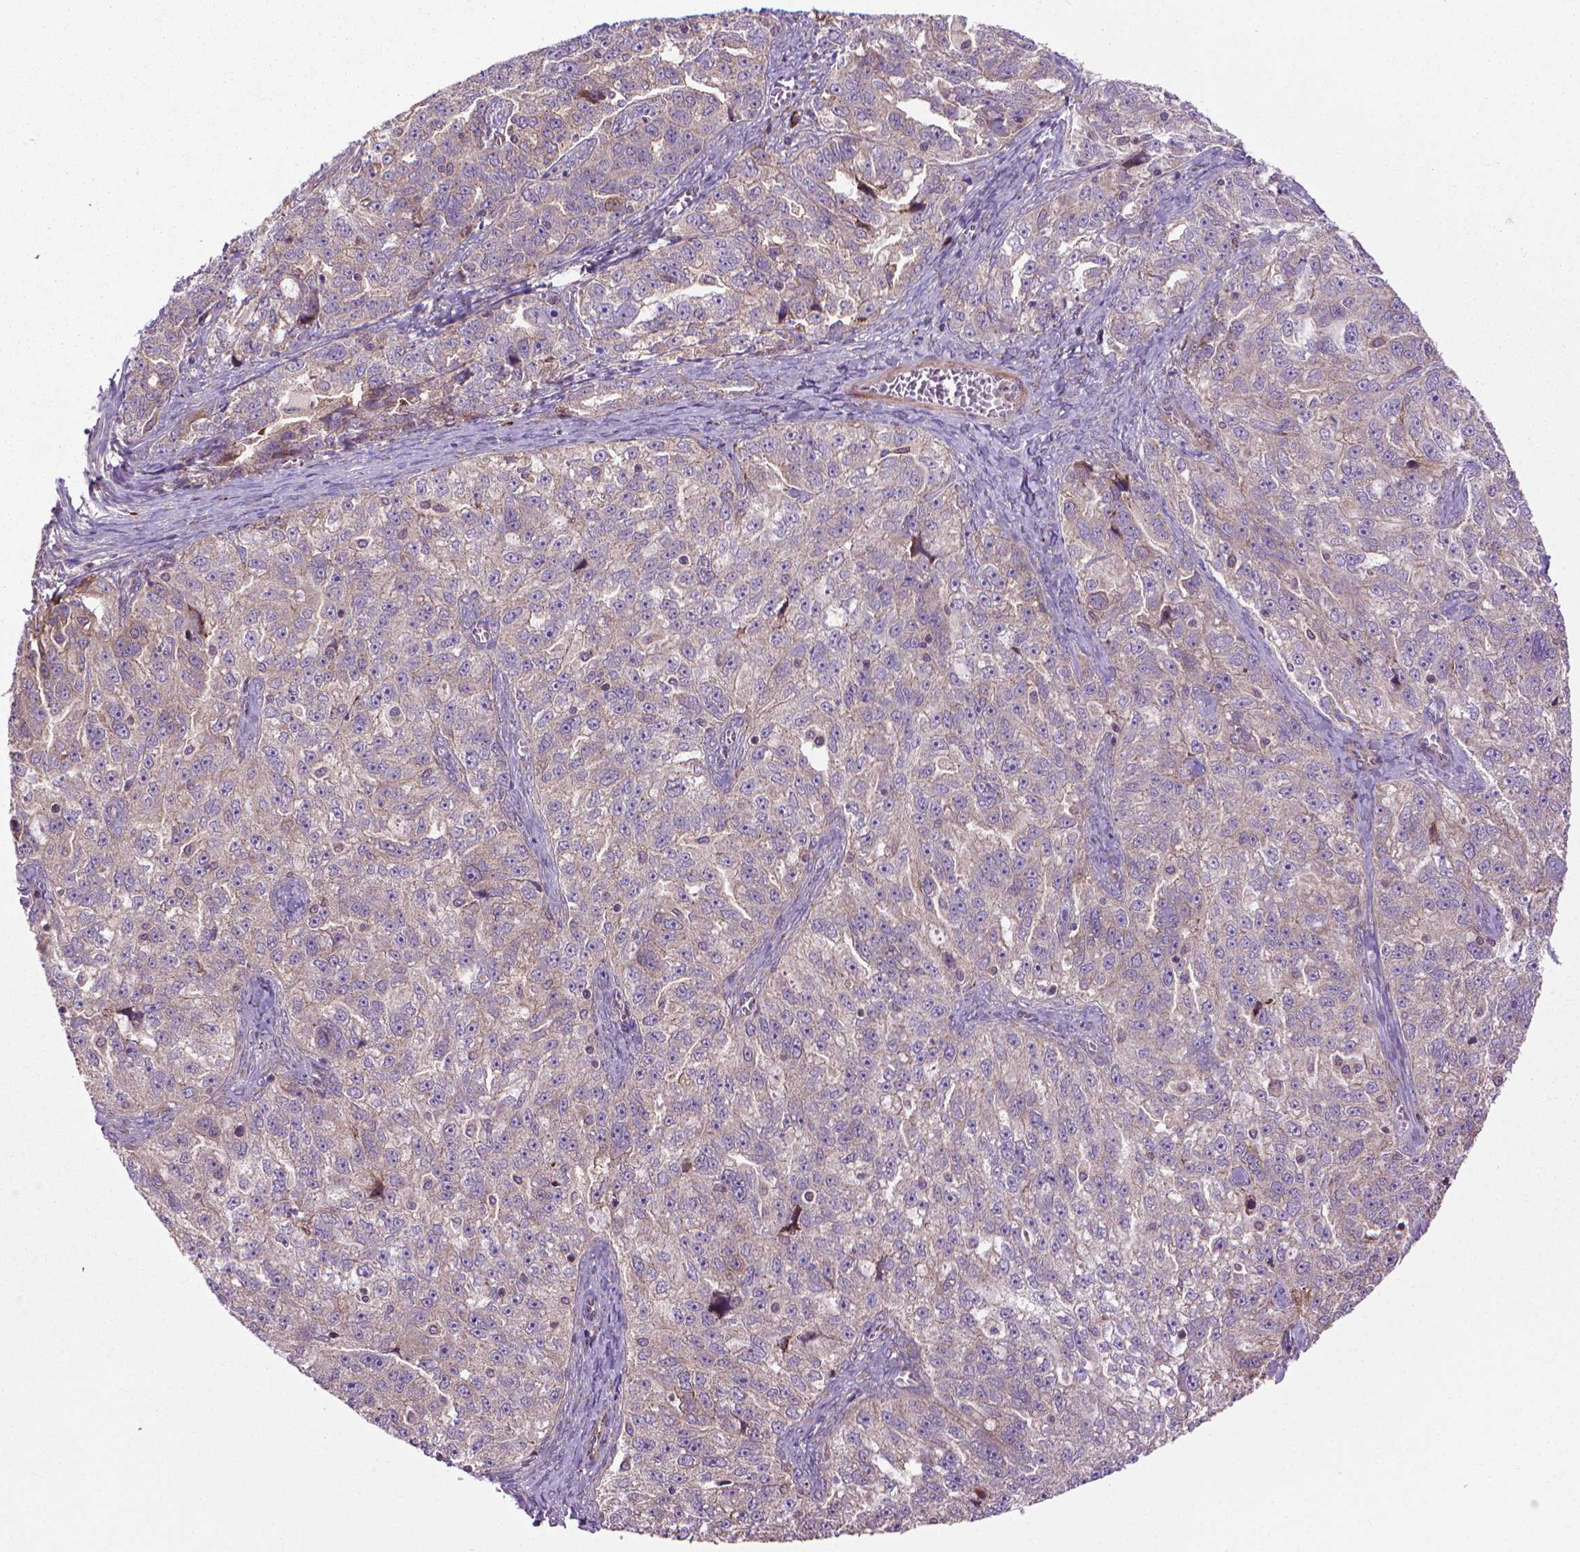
{"staining": {"intensity": "weak", "quantity": "<25%", "location": "cytoplasmic/membranous"}, "tissue": "ovarian cancer", "cell_type": "Tumor cells", "image_type": "cancer", "snomed": [{"axis": "morphology", "description": "Cystadenocarcinoma, serous, NOS"}, {"axis": "topography", "description": "Ovary"}], "caption": "Image shows no significant protein positivity in tumor cells of ovarian cancer.", "gene": "MYH14", "patient": {"sex": "female", "age": 51}}